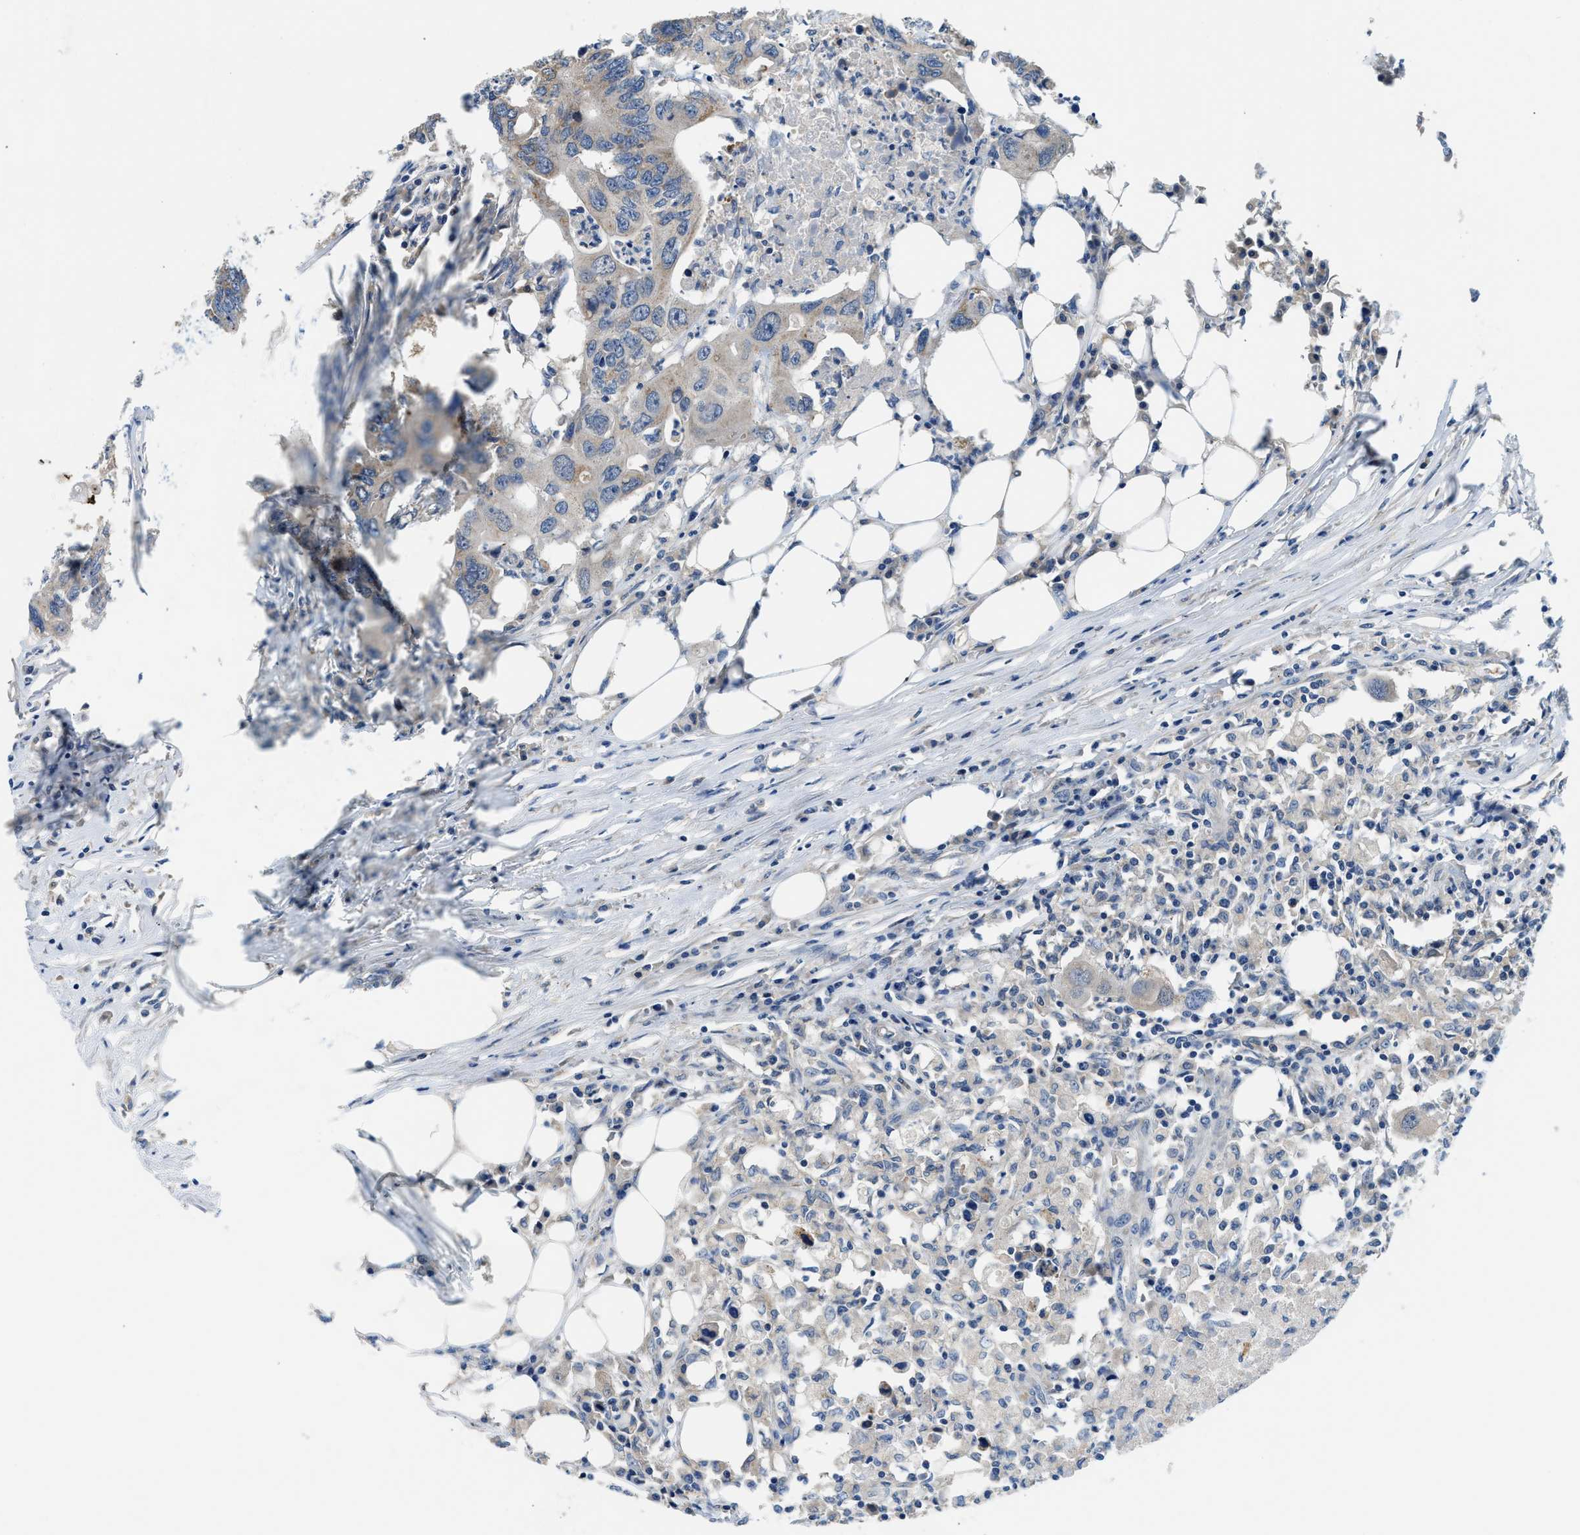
{"staining": {"intensity": "moderate", "quantity": "25%-75%", "location": "cytoplasmic/membranous"}, "tissue": "colorectal cancer", "cell_type": "Tumor cells", "image_type": "cancer", "snomed": [{"axis": "morphology", "description": "Adenocarcinoma, NOS"}, {"axis": "topography", "description": "Colon"}], "caption": "Immunohistochemistry micrograph of neoplastic tissue: human colorectal cancer (adenocarcinoma) stained using immunohistochemistry displays medium levels of moderate protein expression localized specifically in the cytoplasmic/membranous of tumor cells, appearing as a cytoplasmic/membranous brown color.", "gene": "LPIN2", "patient": {"sex": "male", "age": 71}}